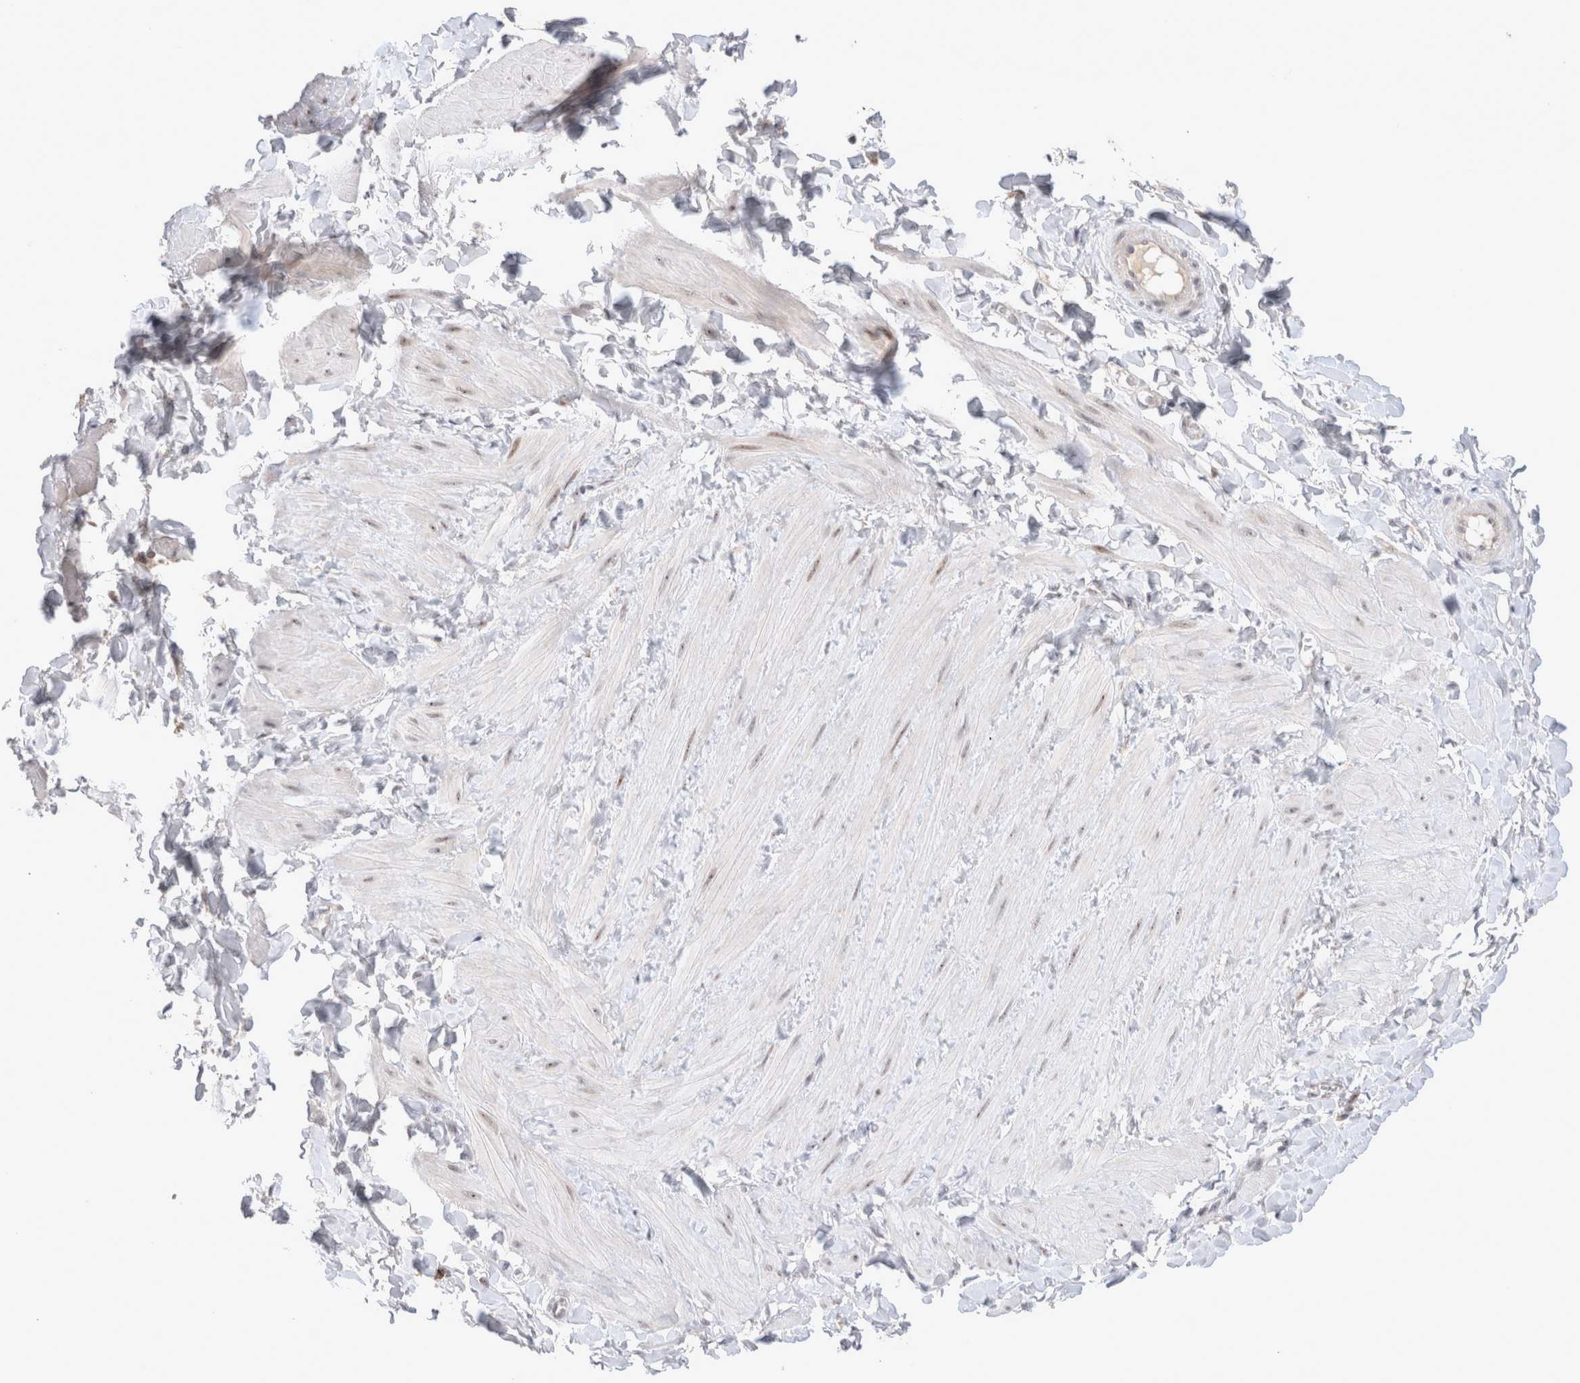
{"staining": {"intensity": "negative", "quantity": "none", "location": "none"}, "tissue": "soft tissue", "cell_type": "Chondrocytes", "image_type": "normal", "snomed": [{"axis": "morphology", "description": "Normal tissue, NOS"}, {"axis": "topography", "description": "Adipose tissue"}, {"axis": "topography", "description": "Vascular tissue"}, {"axis": "topography", "description": "Peripheral nerve tissue"}], "caption": "This histopathology image is of unremarkable soft tissue stained with immunohistochemistry (IHC) to label a protein in brown with the nuclei are counter-stained blue. There is no expression in chondrocytes. The staining was performed using DAB (3,3'-diaminobenzidine) to visualize the protein expression in brown, while the nuclei were stained in blue with hematoxylin (Magnification: 20x).", "gene": "MRPL37", "patient": {"sex": "male", "age": 25}}